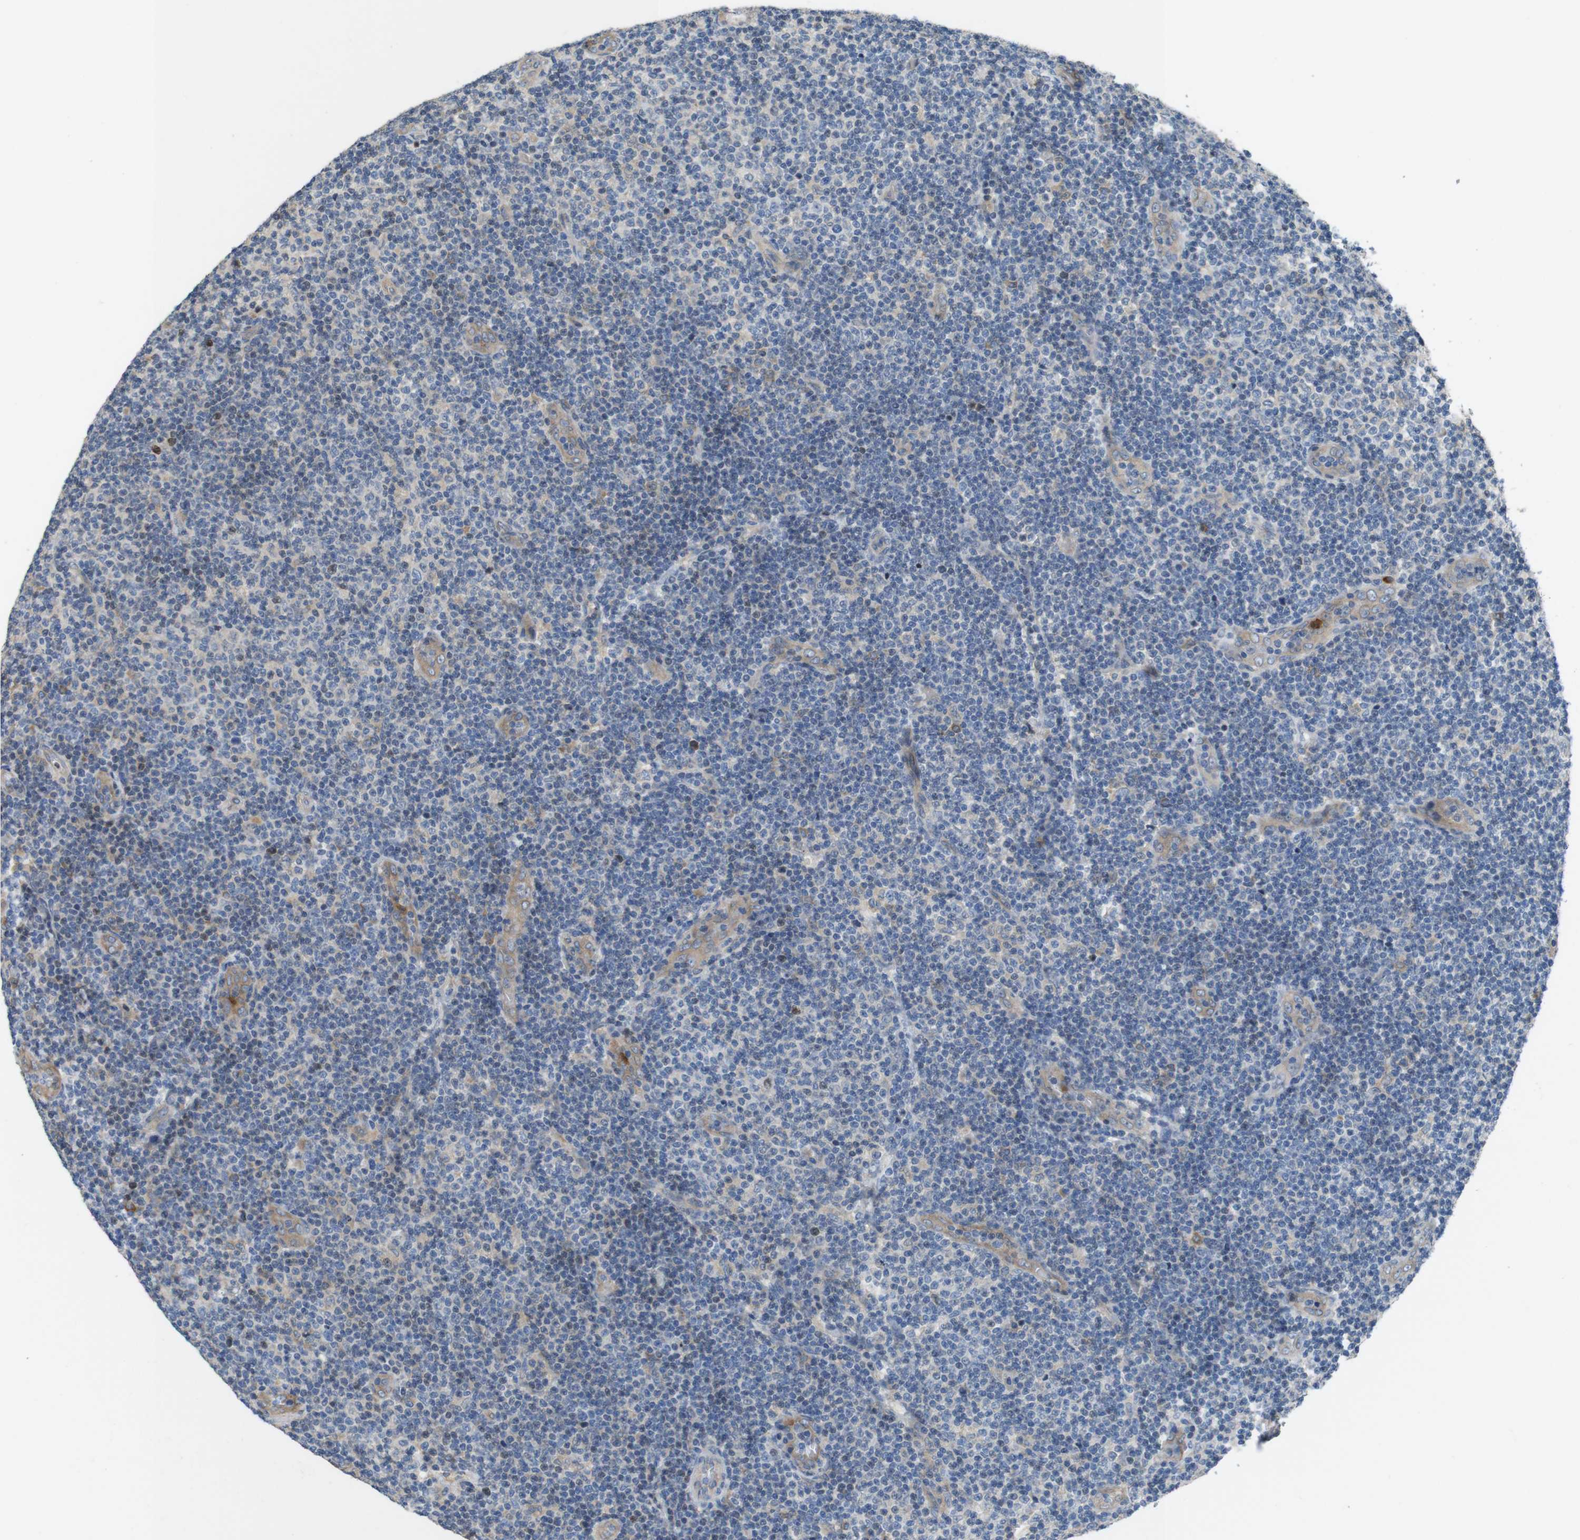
{"staining": {"intensity": "negative", "quantity": "none", "location": "none"}, "tissue": "lymphoma", "cell_type": "Tumor cells", "image_type": "cancer", "snomed": [{"axis": "morphology", "description": "Malignant lymphoma, non-Hodgkin's type, Low grade"}, {"axis": "topography", "description": "Lymph node"}], "caption": "Lymphoma stained for a protein using IHC demonstrates no positivity tumor cells.", "gene": "PCDH10", "patient": {"sex": "male", "age": 83}}